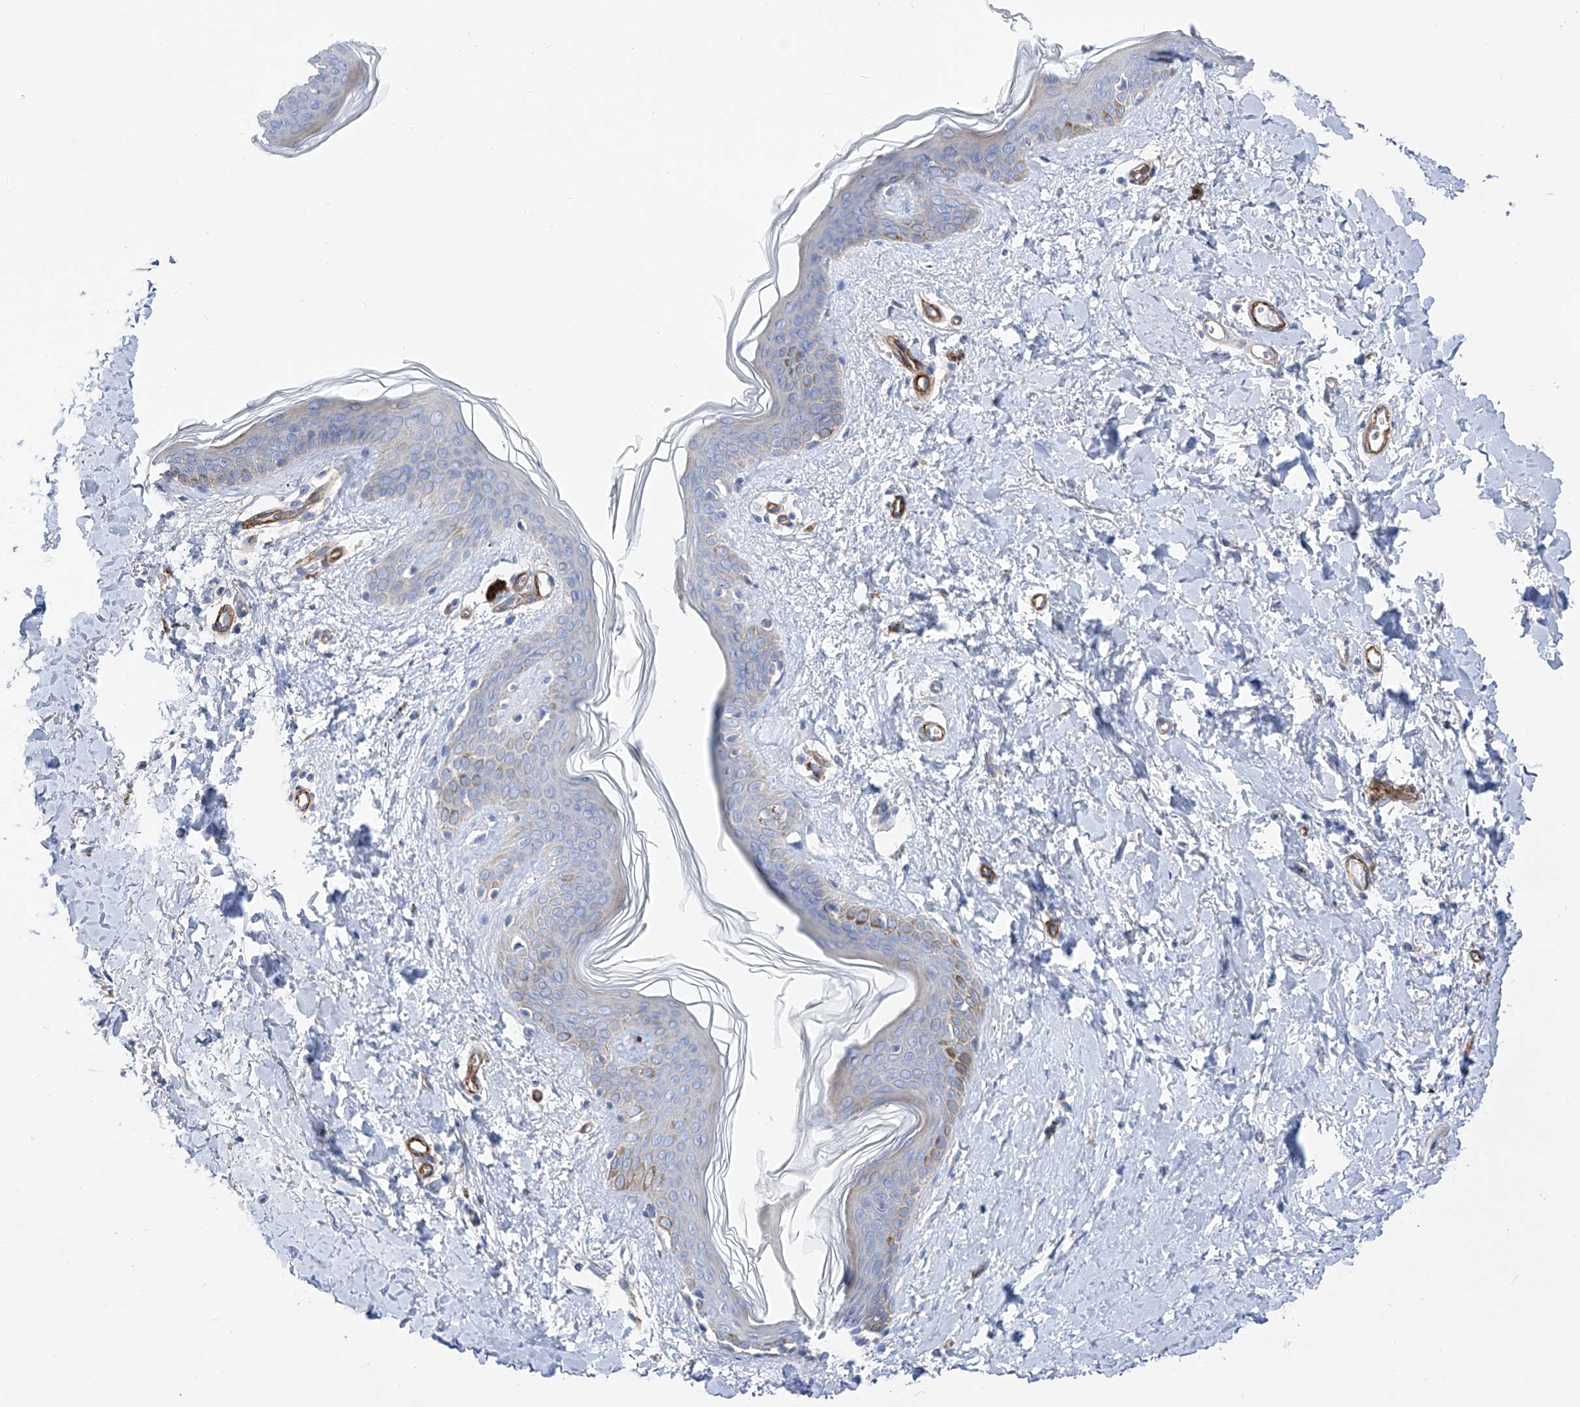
{"staining": {"intensity": "negative", "quantity": "none", "location": "none"}, "tissue": "skin", "cell_type": "Fibroblasts", "image_type": "normal", "snomed": [{"axis": "morphology", "description": "Normal tissue, NOS"}, {"axis": "topography", "description": "Skin"}], "caption": "Immunohistochemical staining of unremarkable human skin shows no significant staining in fibroblasts. (Stains: DAB (3,3'-diaminobenzidine) immunohistochemistry with hematoxylin counter stain, Microscopy: brightfield microscopy at high magnification).", "gene": "LCA5", "patient": {"sex": "female", "age": 46}}